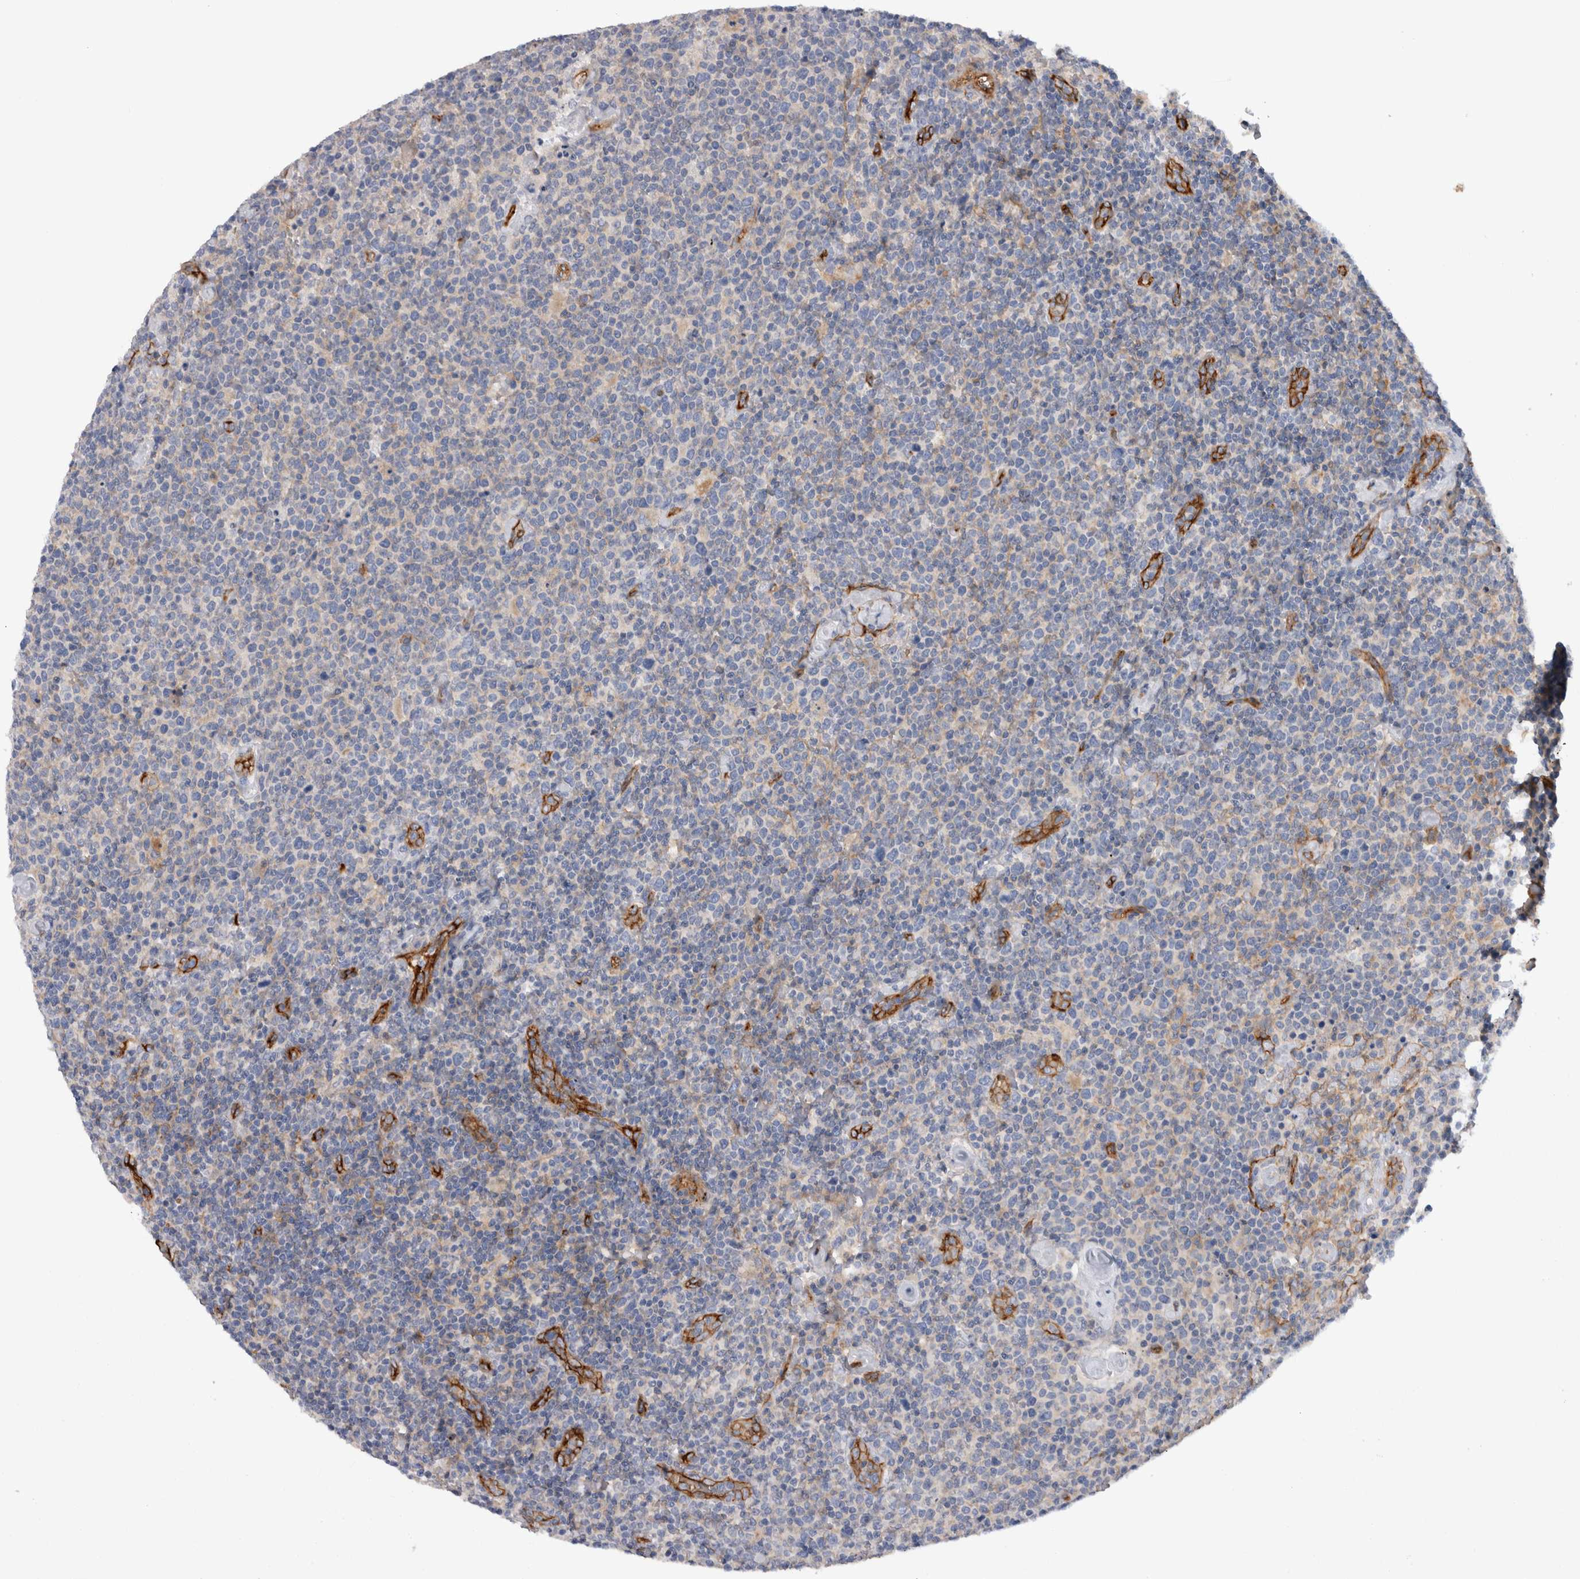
{"staining": {"intensity": "negative", "quantity": "none", "location": "none"}, "tissue": "lymphoma", "cell_type": "Tumor cells", "image_type": "cancer", "snomed": [{"axis": "morphology", "description": "Malignant lymphoma, non-Hodgkin's type, High grade"}, {"axis": "topography", "description": "Lymph node"}], "caption": "Immunohistochemical staining of human malignant lymphoma, non-Hodgkin's type (high-grade) shows no significant staining in tumor cells.", "gene": "CD59", "patient": {"sex": "male", "age": 61}}